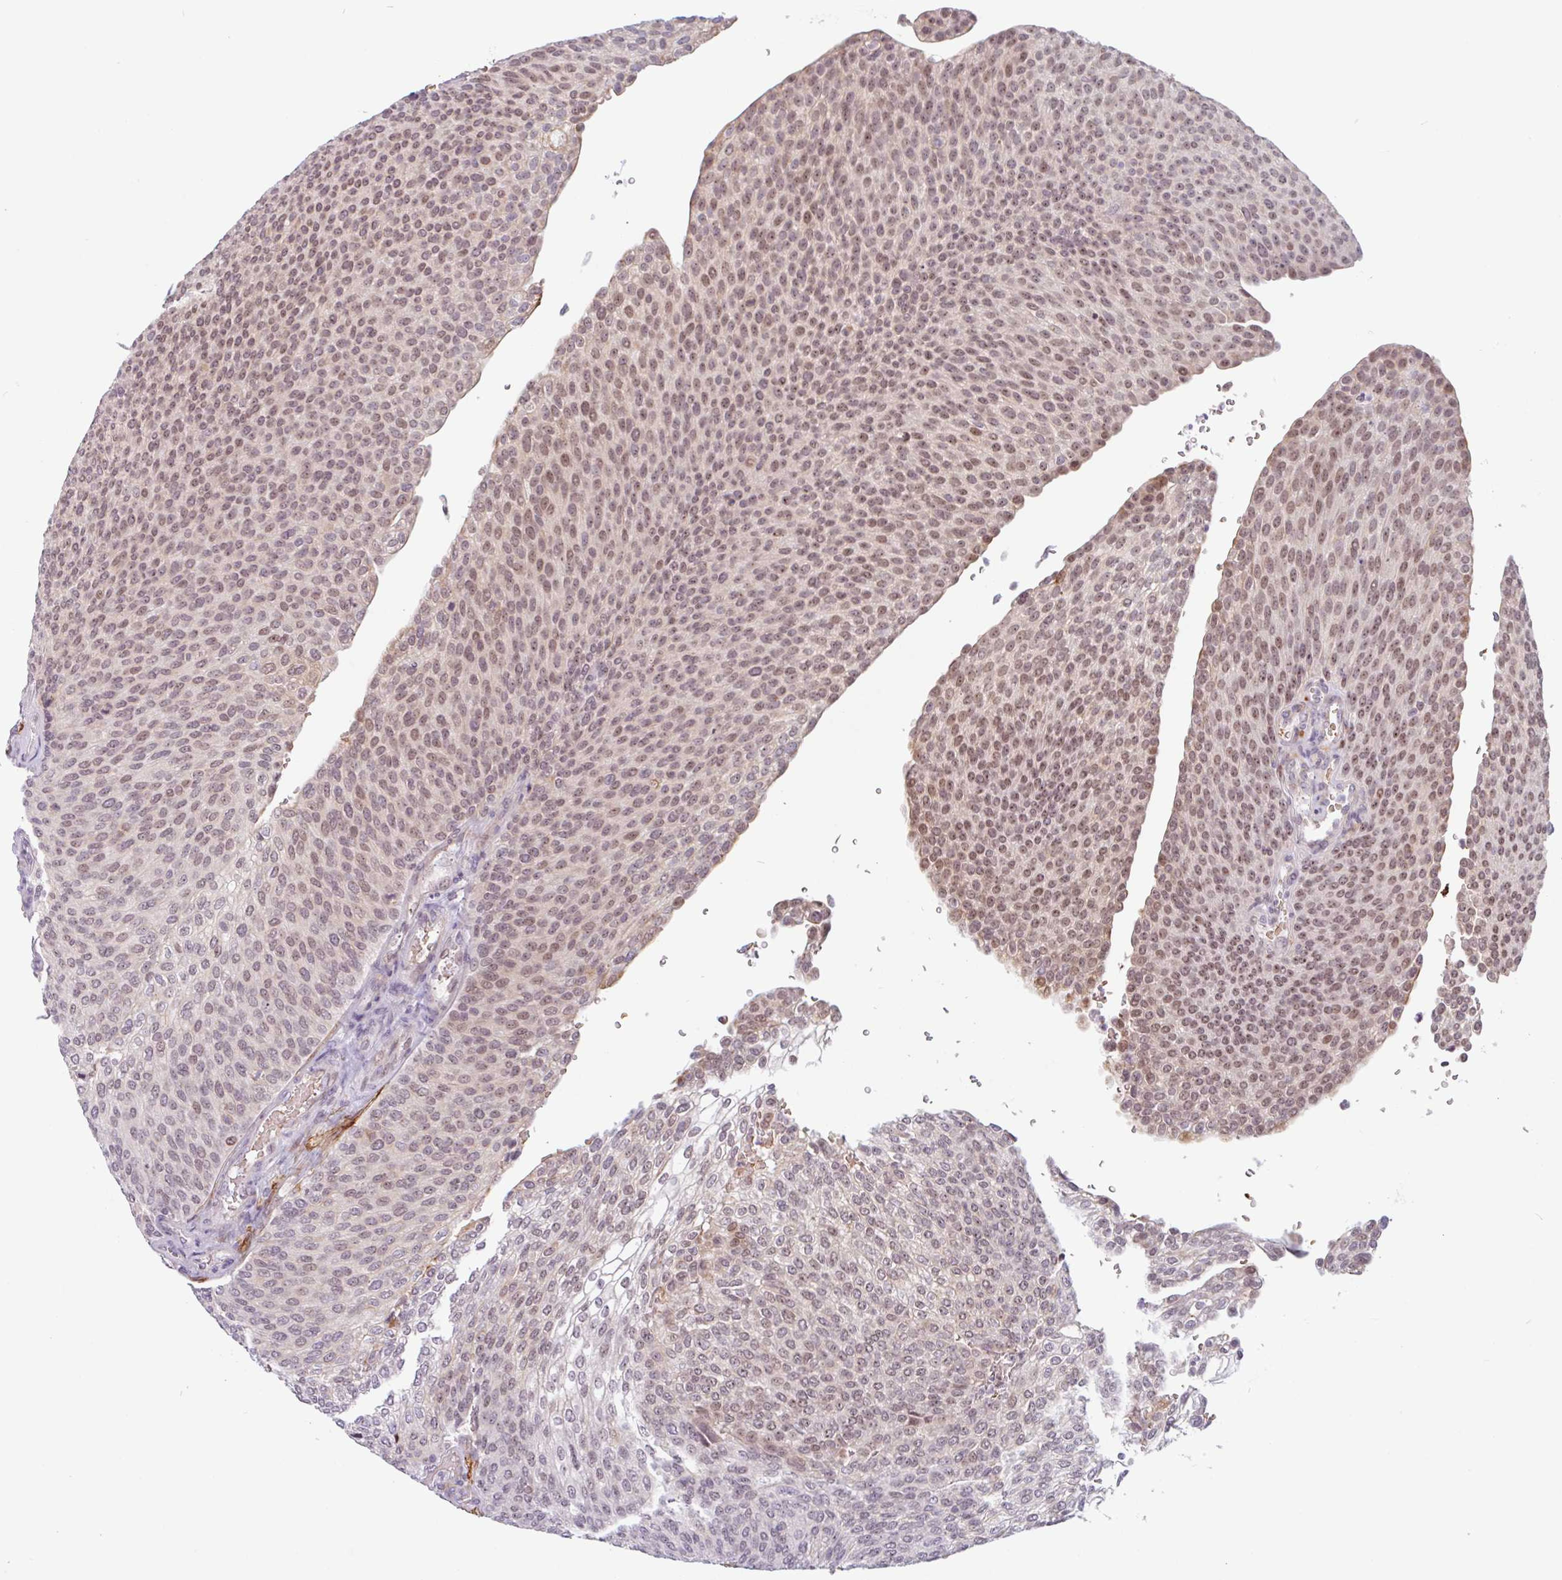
{"staining": {"intensity": "moderate", "quantity": "25%-75%", "location": "nuclear"}, "tissue": "urothelial cancer", "cell_type": "Tumor cells", "image_type": "cancer", "snomed": [{"axis": "morphology", "description": "Urothelial carcinoma, High grade"}, {"axis": "topography", "description": "Urinary bladder"}], "caption": "The immunohistochemical stain highlights moderate nuclear positivity in tumor cells of urothelial cancer tissue.", "gene": "TMEM119", "patient": {"sex": "female", "age": 79}}